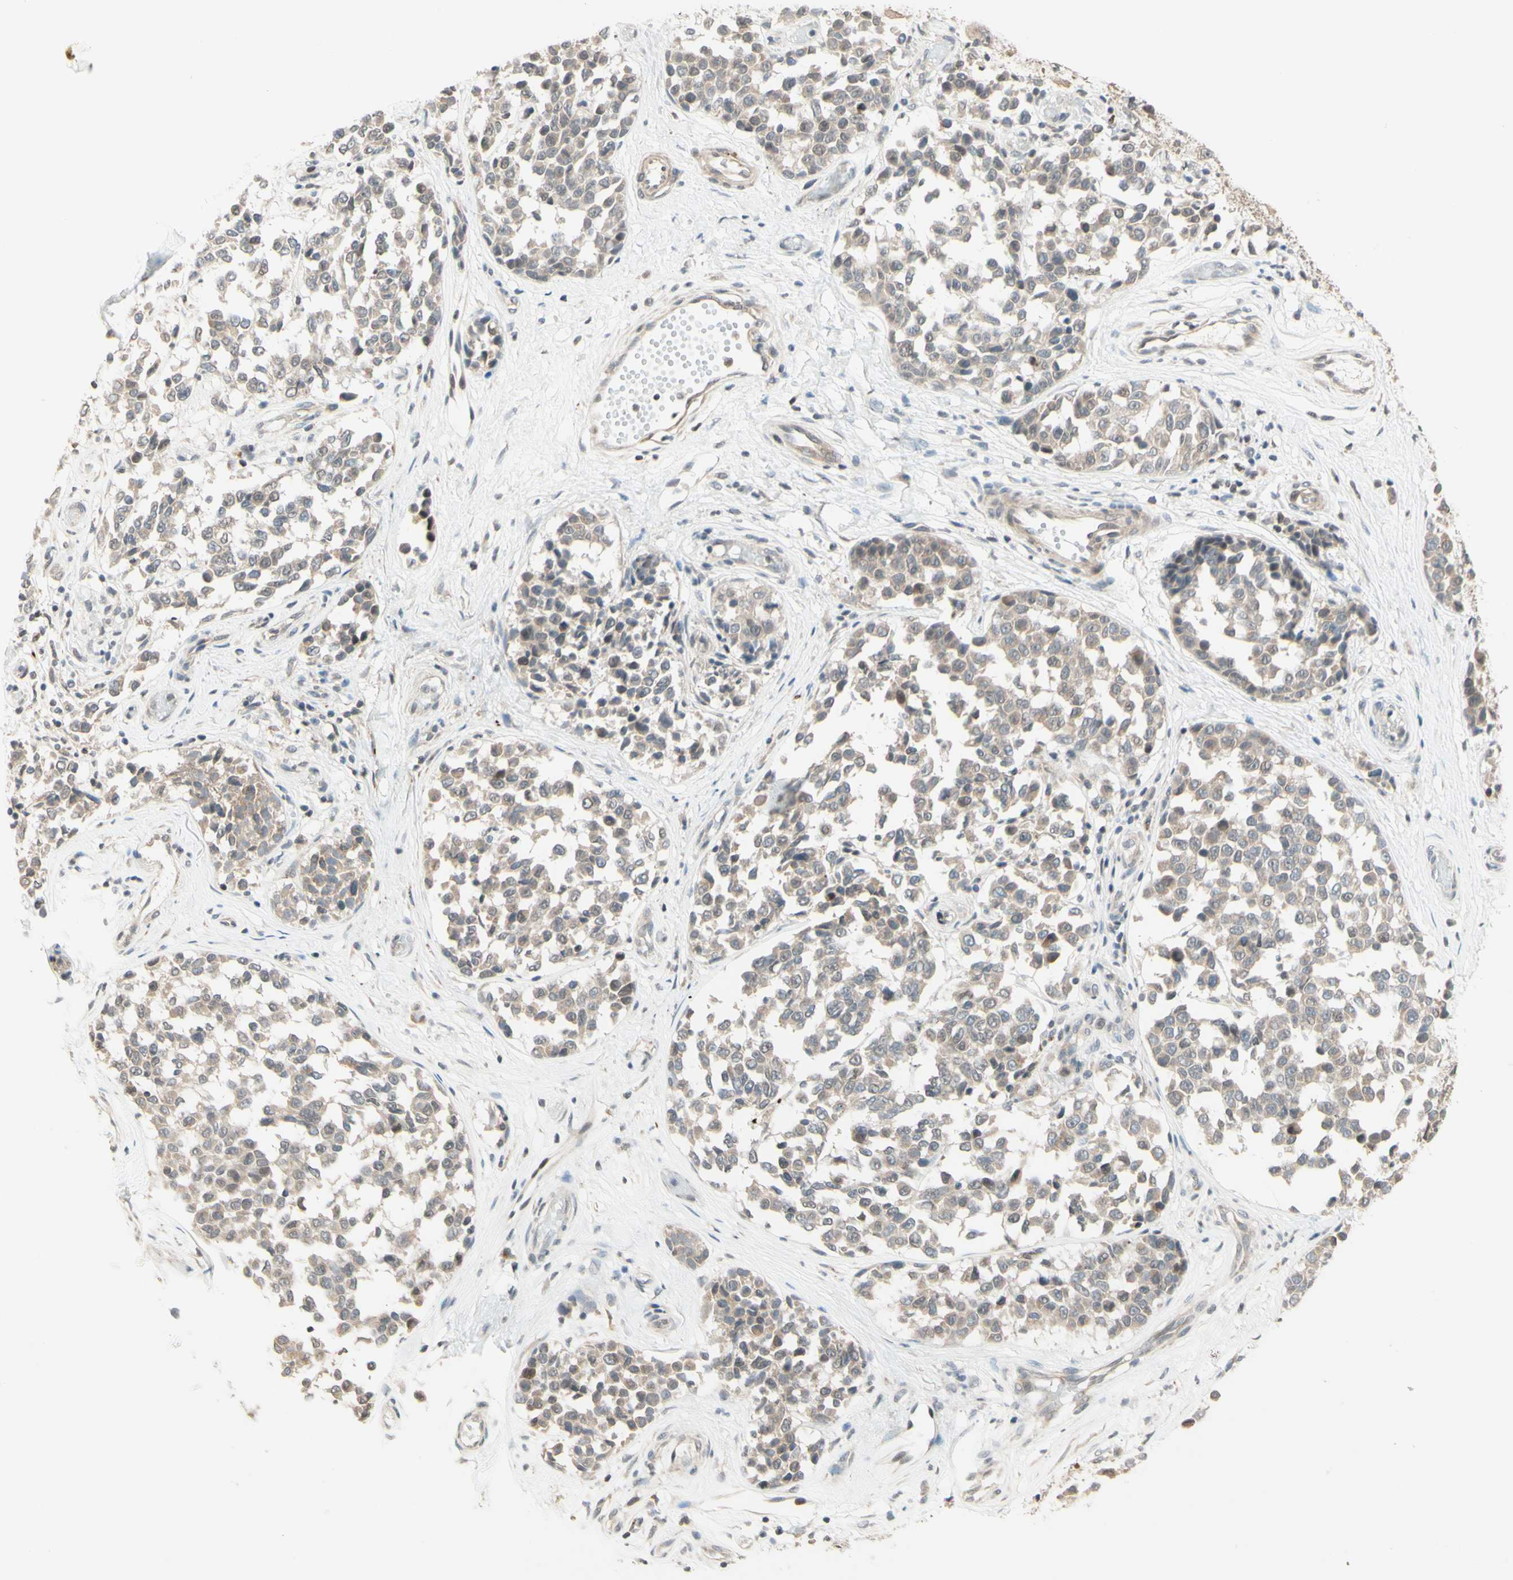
{"staining": {"intensity": "weak", "quantity": ">75%", "location": "cytoplasmic/membranous"}, "tissue": "melanoma", "cell_type": "Tumor cells", "image_type": "cancer", "snomed": [{"axis": "morphology", "description": "Malignant melanoma, NOS"}, {"axis": "topography", "description": "Skin"}], "caption": "The photomicrograph demonstrates staining of melanoma, revealing weak cytoplasmic/membranous protein expression (brown color) within tumor cells.", "gene": "ZW10", "patient": {"sex": "female", "age": 64}}